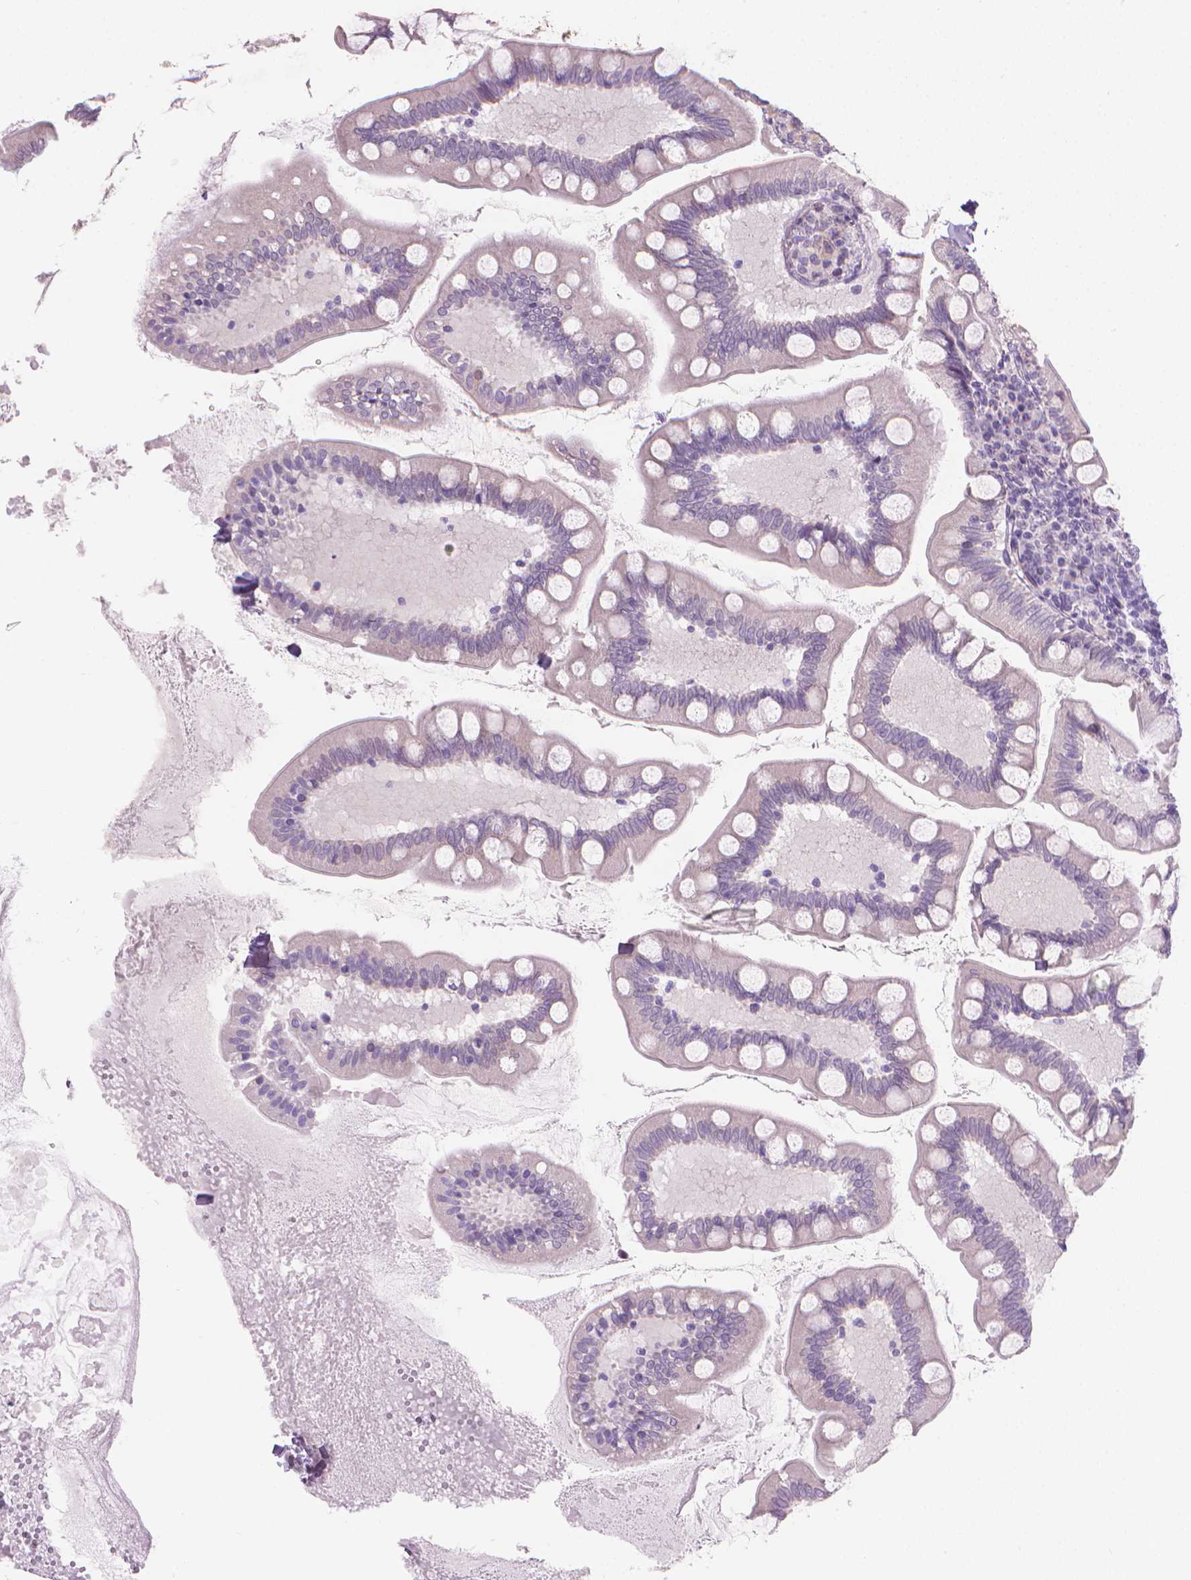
{"staining": {"intensity": "negative", "quantity": "none", "location": "none"}, "tissue": "small intestine", "cell_type": "Glandular cells", "image_type": "normal", "snomed": [{"axis": "morphology", "description": "Normal tissue, NOS"}, {"axis": "topography", "description": "Small intestine"}], "caption": "Immunohistochemistry (IHC) of normal small intestine reveals no staining in glandular cells.", "gene": "GSDMA", "patient": {"sex": "female", "age": 56}}